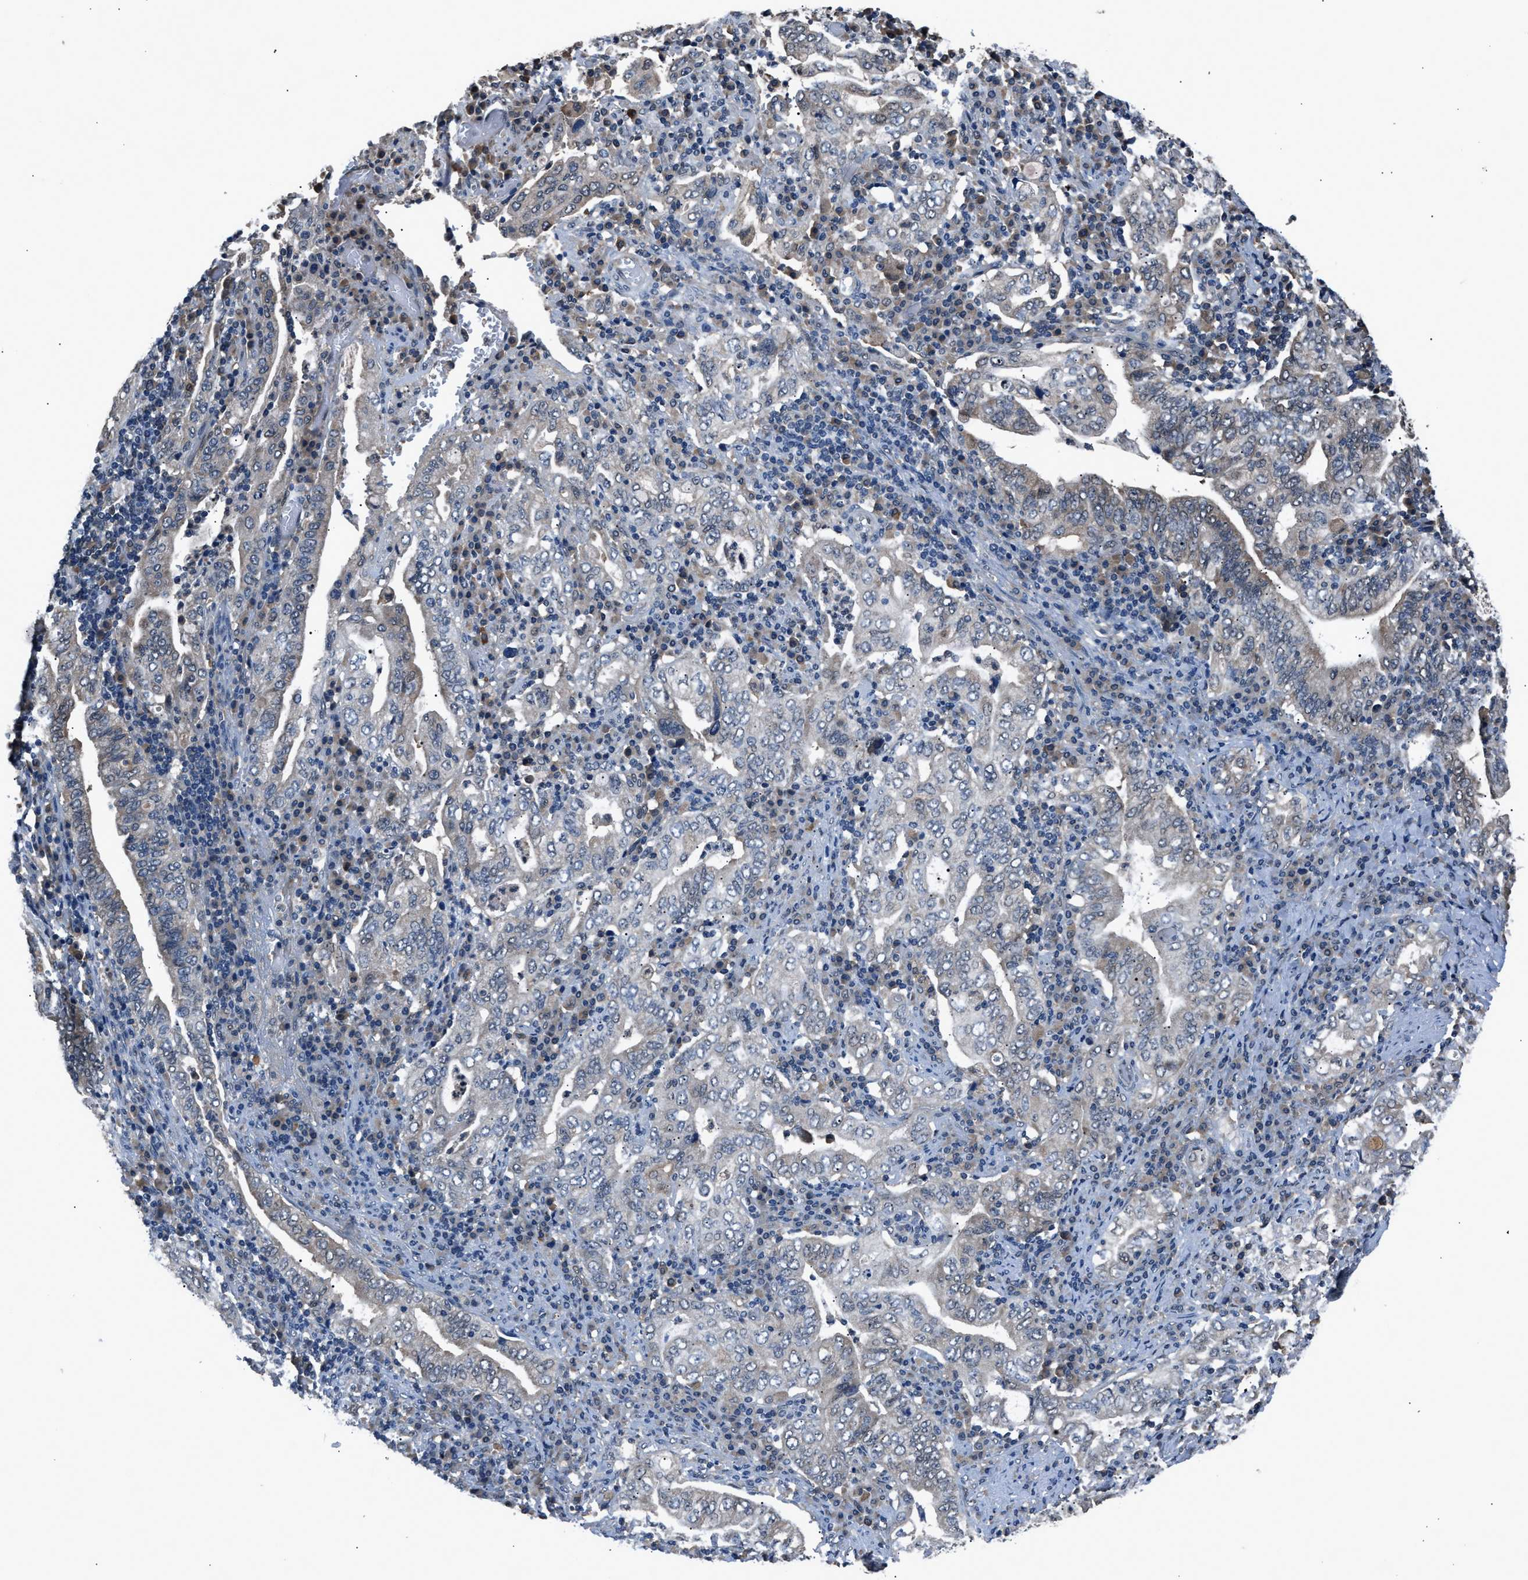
{"staining": {"intensity": "negative", "quantity": "none", "location": "none"}, "tissue": "stomach cancer", "cell_type": "Tumor cells", "image_type": "cancer", "snomed": [{"axis": "morphology", "description": "Normal tissue, NOS"}, {"axis": "morphology", "description": "Adenocarcinoma, NOS"}, {"axis": "topography", "description": "Esophagus"}, {"axis": "topography", "description": "Stomach, upper"}, {"axis": "topography", "description": "Peripheral nerve tissue"}], "caption": "Tumor cells show no significant protein expression in stomach adenocarcinoma.", "gene": "TP53I3", "patient": {"sex": "male", "age": 62}}